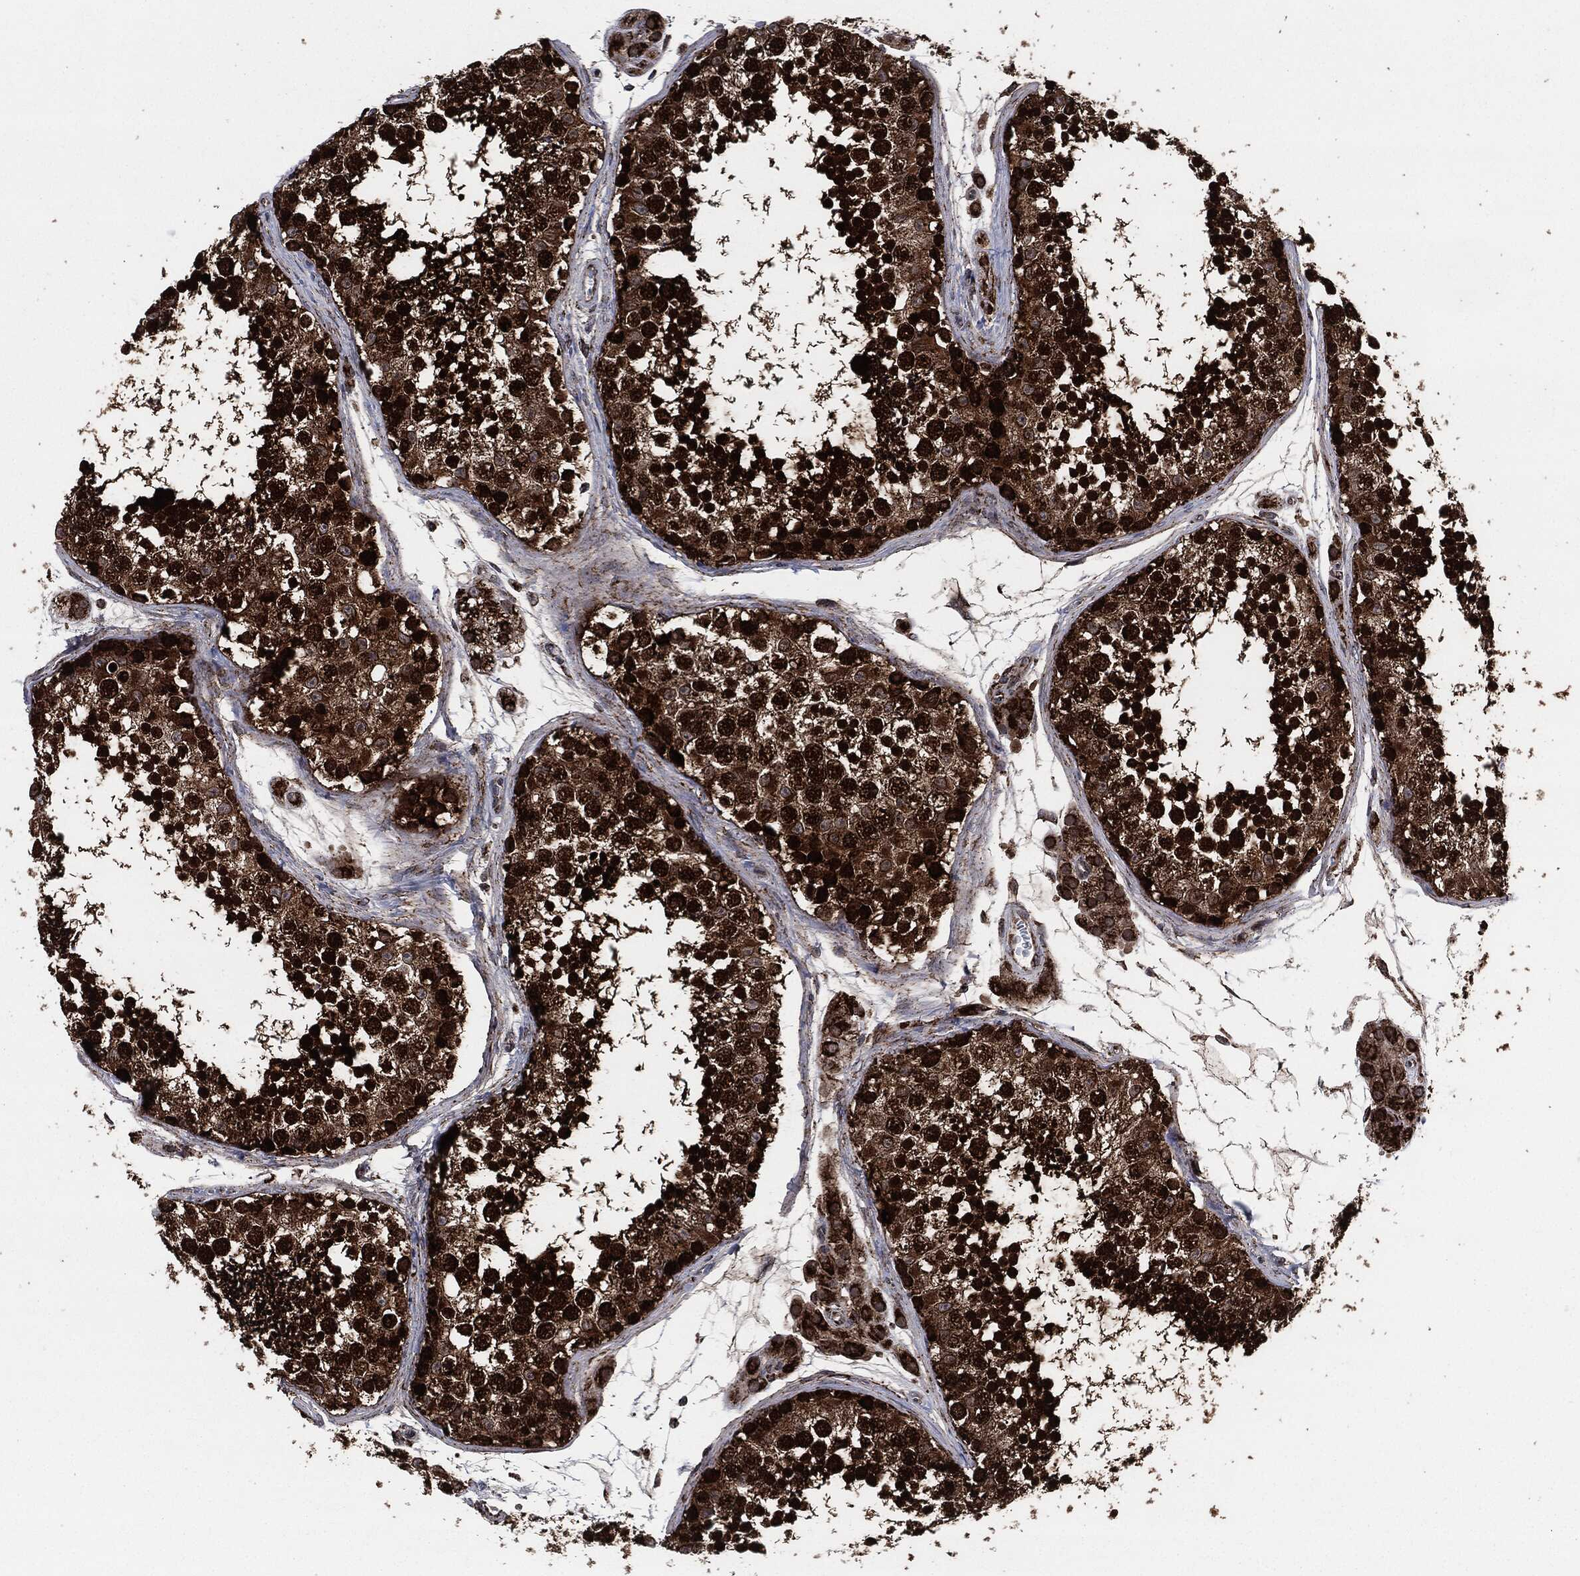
{"staining": {"intensity": "strong", "quantity": ">75%", "location": "cytoplasmic/membranous"}, "tissue": "testis", "cell_type": "Cells in seminiferous ducts", "image_type": "normal", "snomed": [{"axis": "morphology", "description": "Normal tissue, NOS"}, {"axis": "topography", "description": "Testis"}], "caption": "IHC image of unremarkable testis: testis stained using IHC exhibits high levels of strong protein expression localized specifically in the cytoplasmic/membranous of cells in seminiferous ducts, appearing as a cytoplasmic/membranous brown color.", "gene": "FH", "patient": {"sex": "male", "age": 41}}